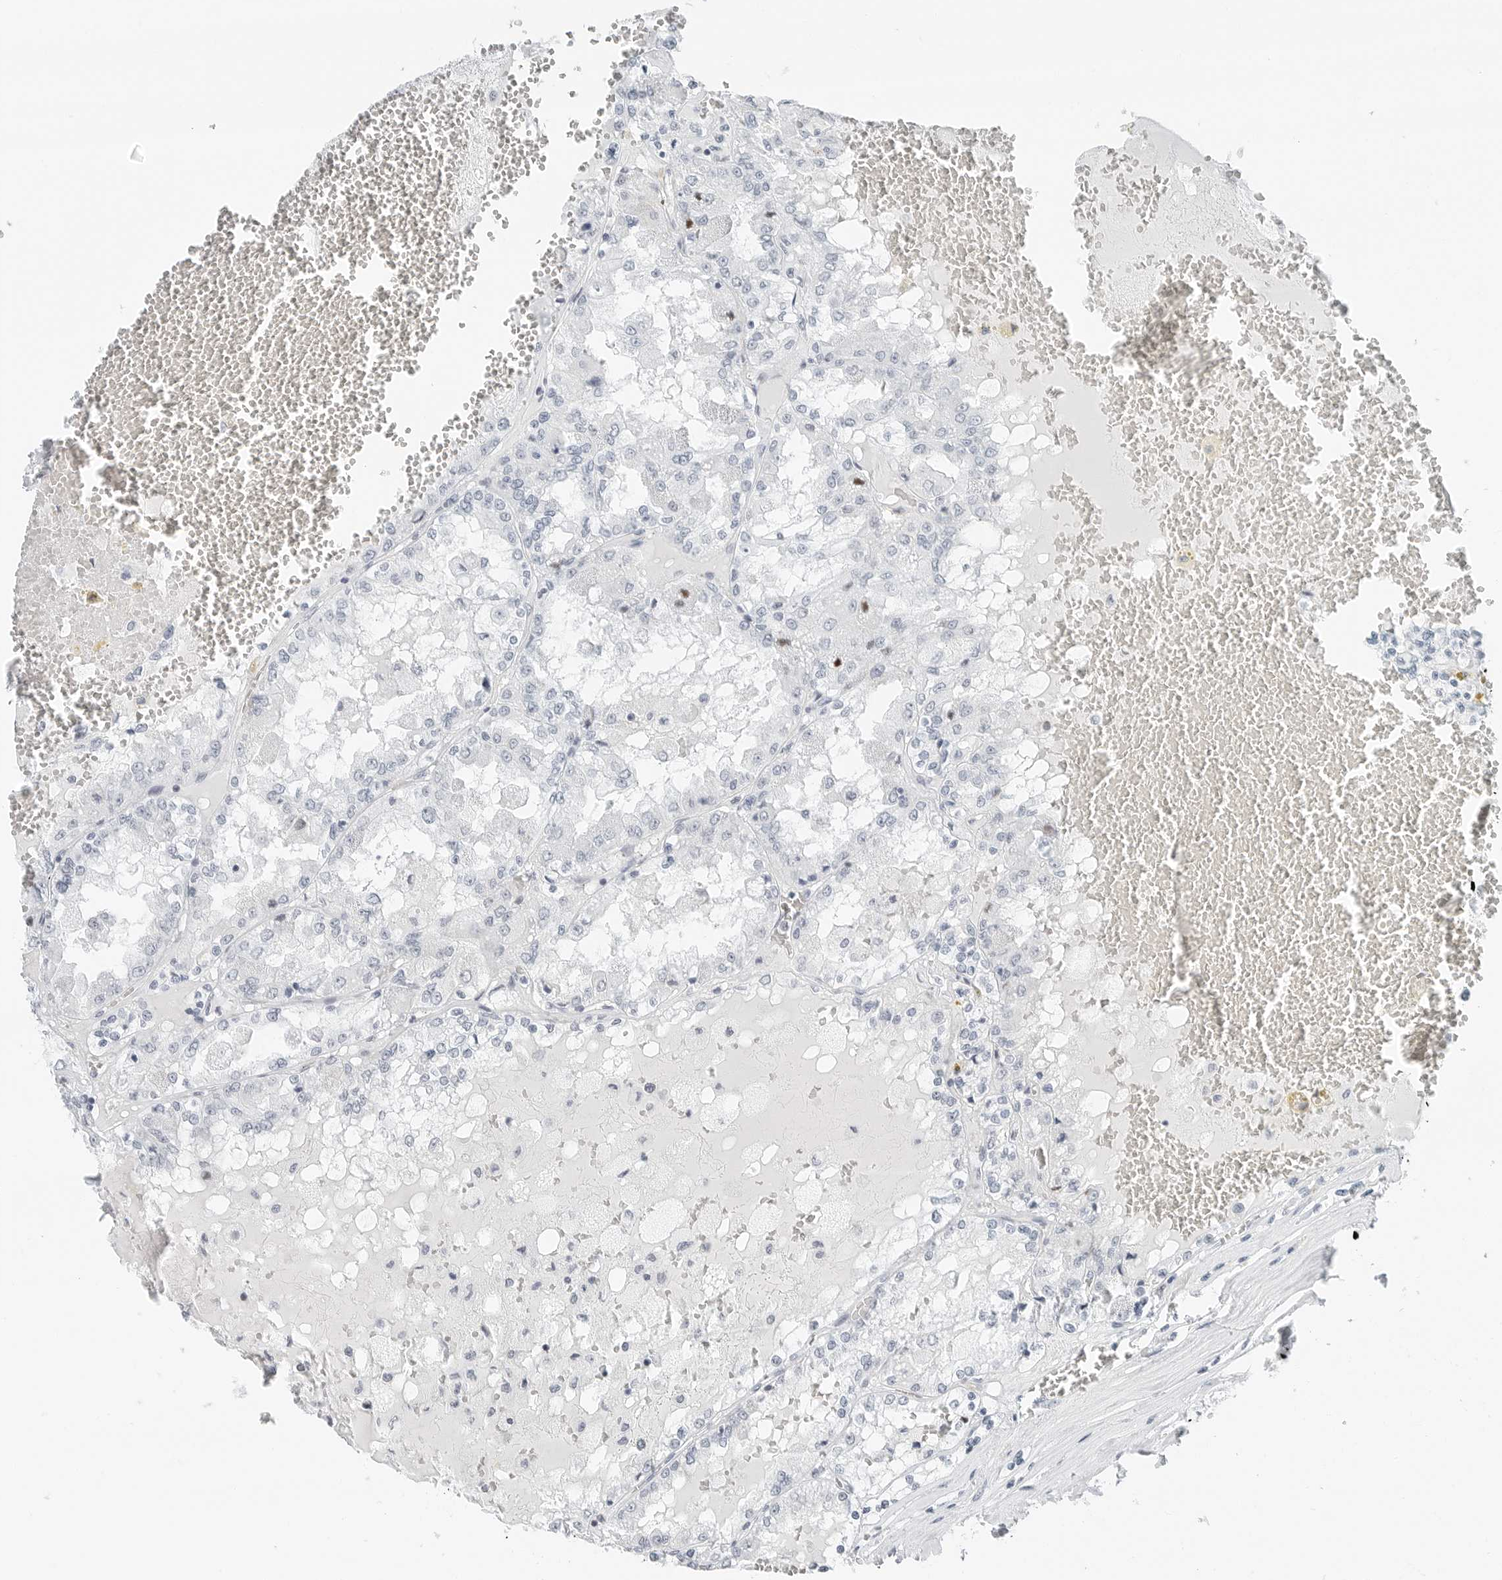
{"staining": {"intensity": "negative", "quantity": "none", "location": "none"}, "tissue": "renal cancer", "cell_type": "Tumor cells", "image_type": "cancer", "snomed": [{"axis": "morphology", "description": "Adenocarcinoma, NOS"}, {"axis": "topography", "description": "Kidney"}], "caption": "The histopathology image demonstrates no staining of tumor cells in renal adenocarcinoma.", "gene": "NTMT2", "patient": {"sex": "female", "age": 56}}